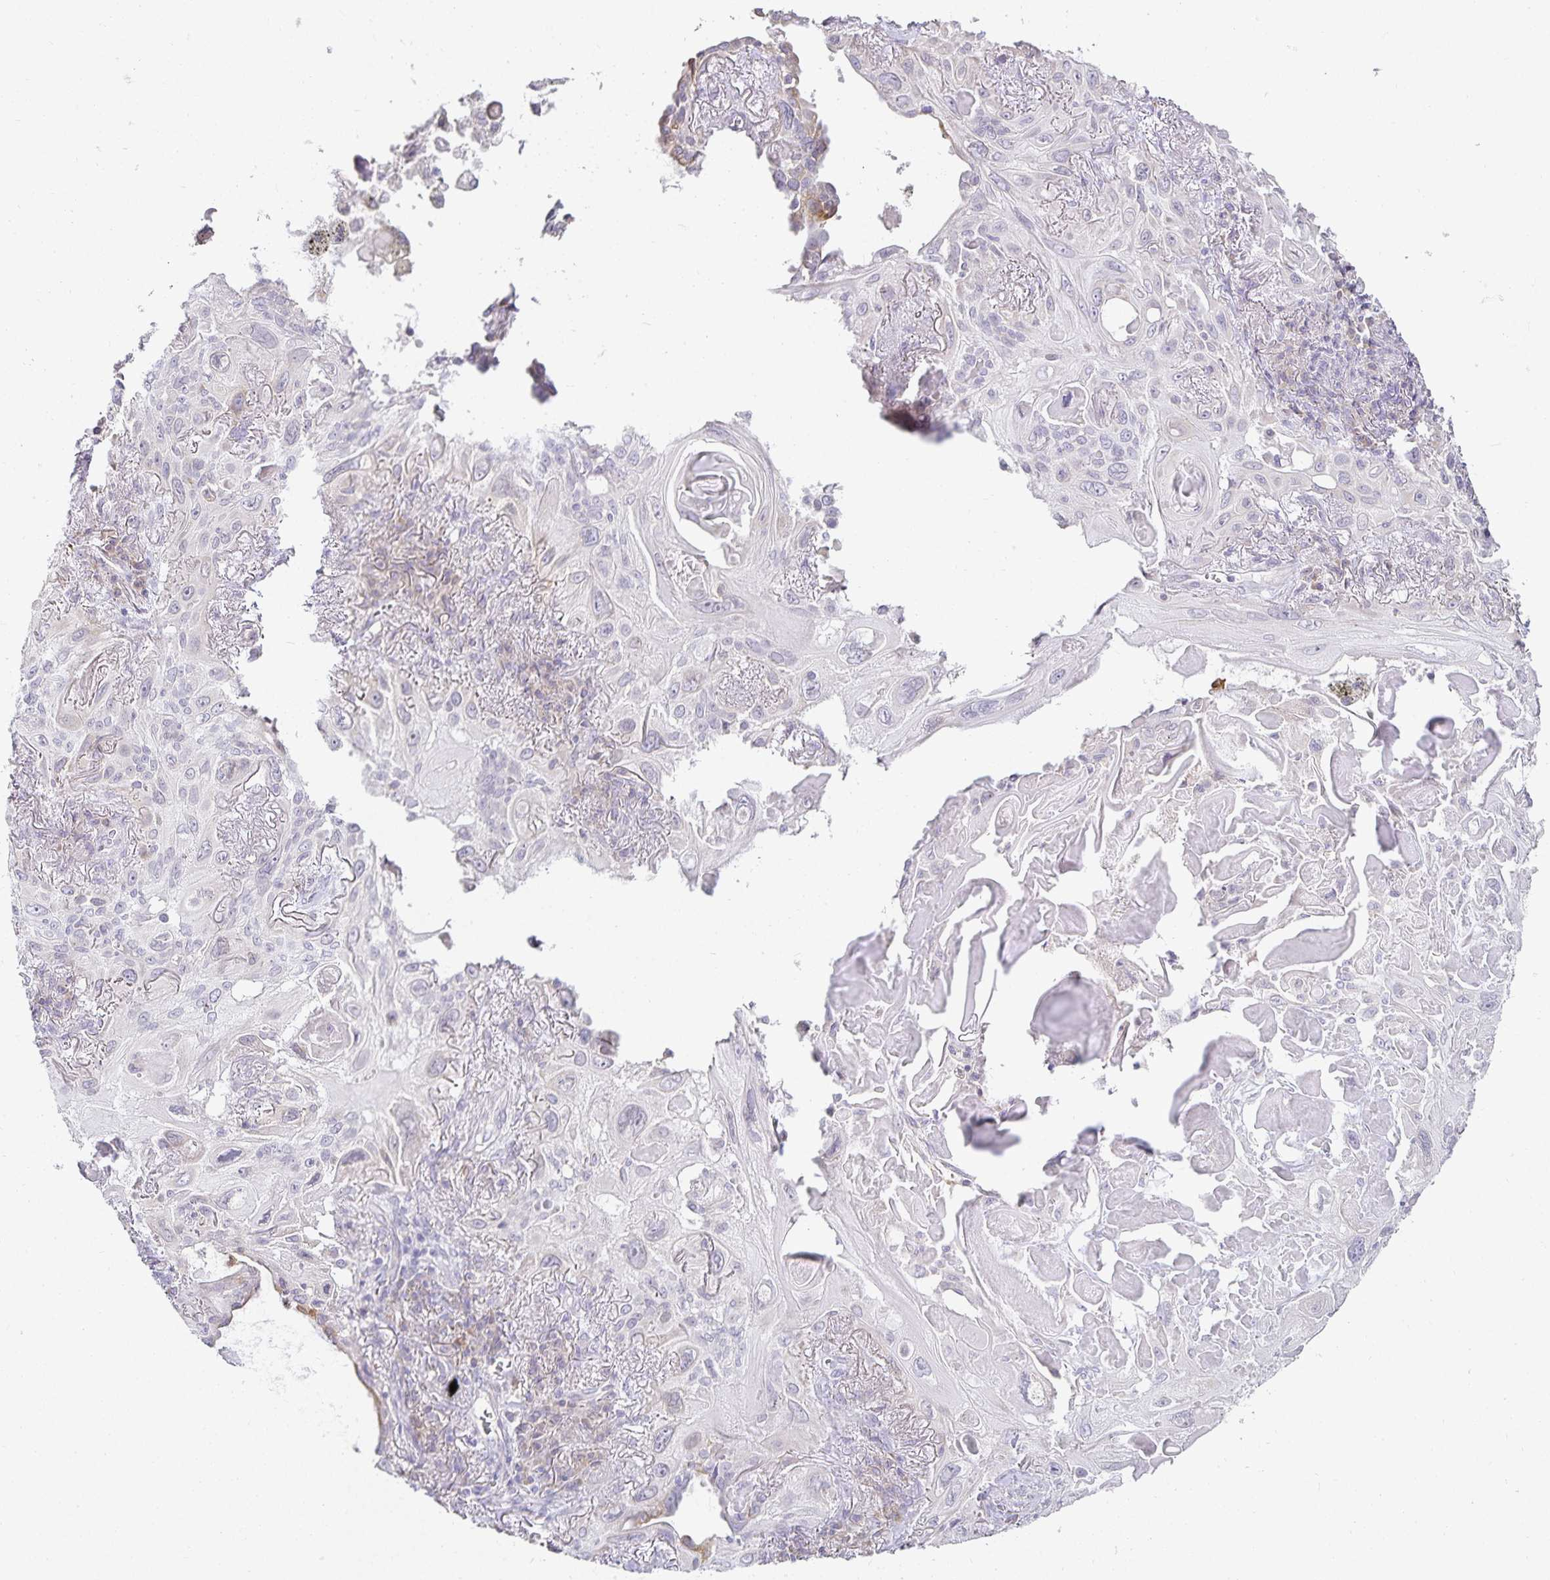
{"staining": {"intensity": "negative", "quantity": "none", "location": "none"}, "tissue": "lung cancer", "cell_type": "Tumor cells", "image_type": "cancer", "snomed": [{"axis": "morphology", "description": "Squamous cell carcinoma, NOS"}, {"axis": "topography", "description": "Lung"}], "caption": "IHC photomicrograph of neoplastic tissue: lung cancer (squamous cell carcinoma) stained with DAB demonstrates no significant protein expression in tumor cells.", "gene": "GP2", "patient": {"sex": "male", "age": 79}}